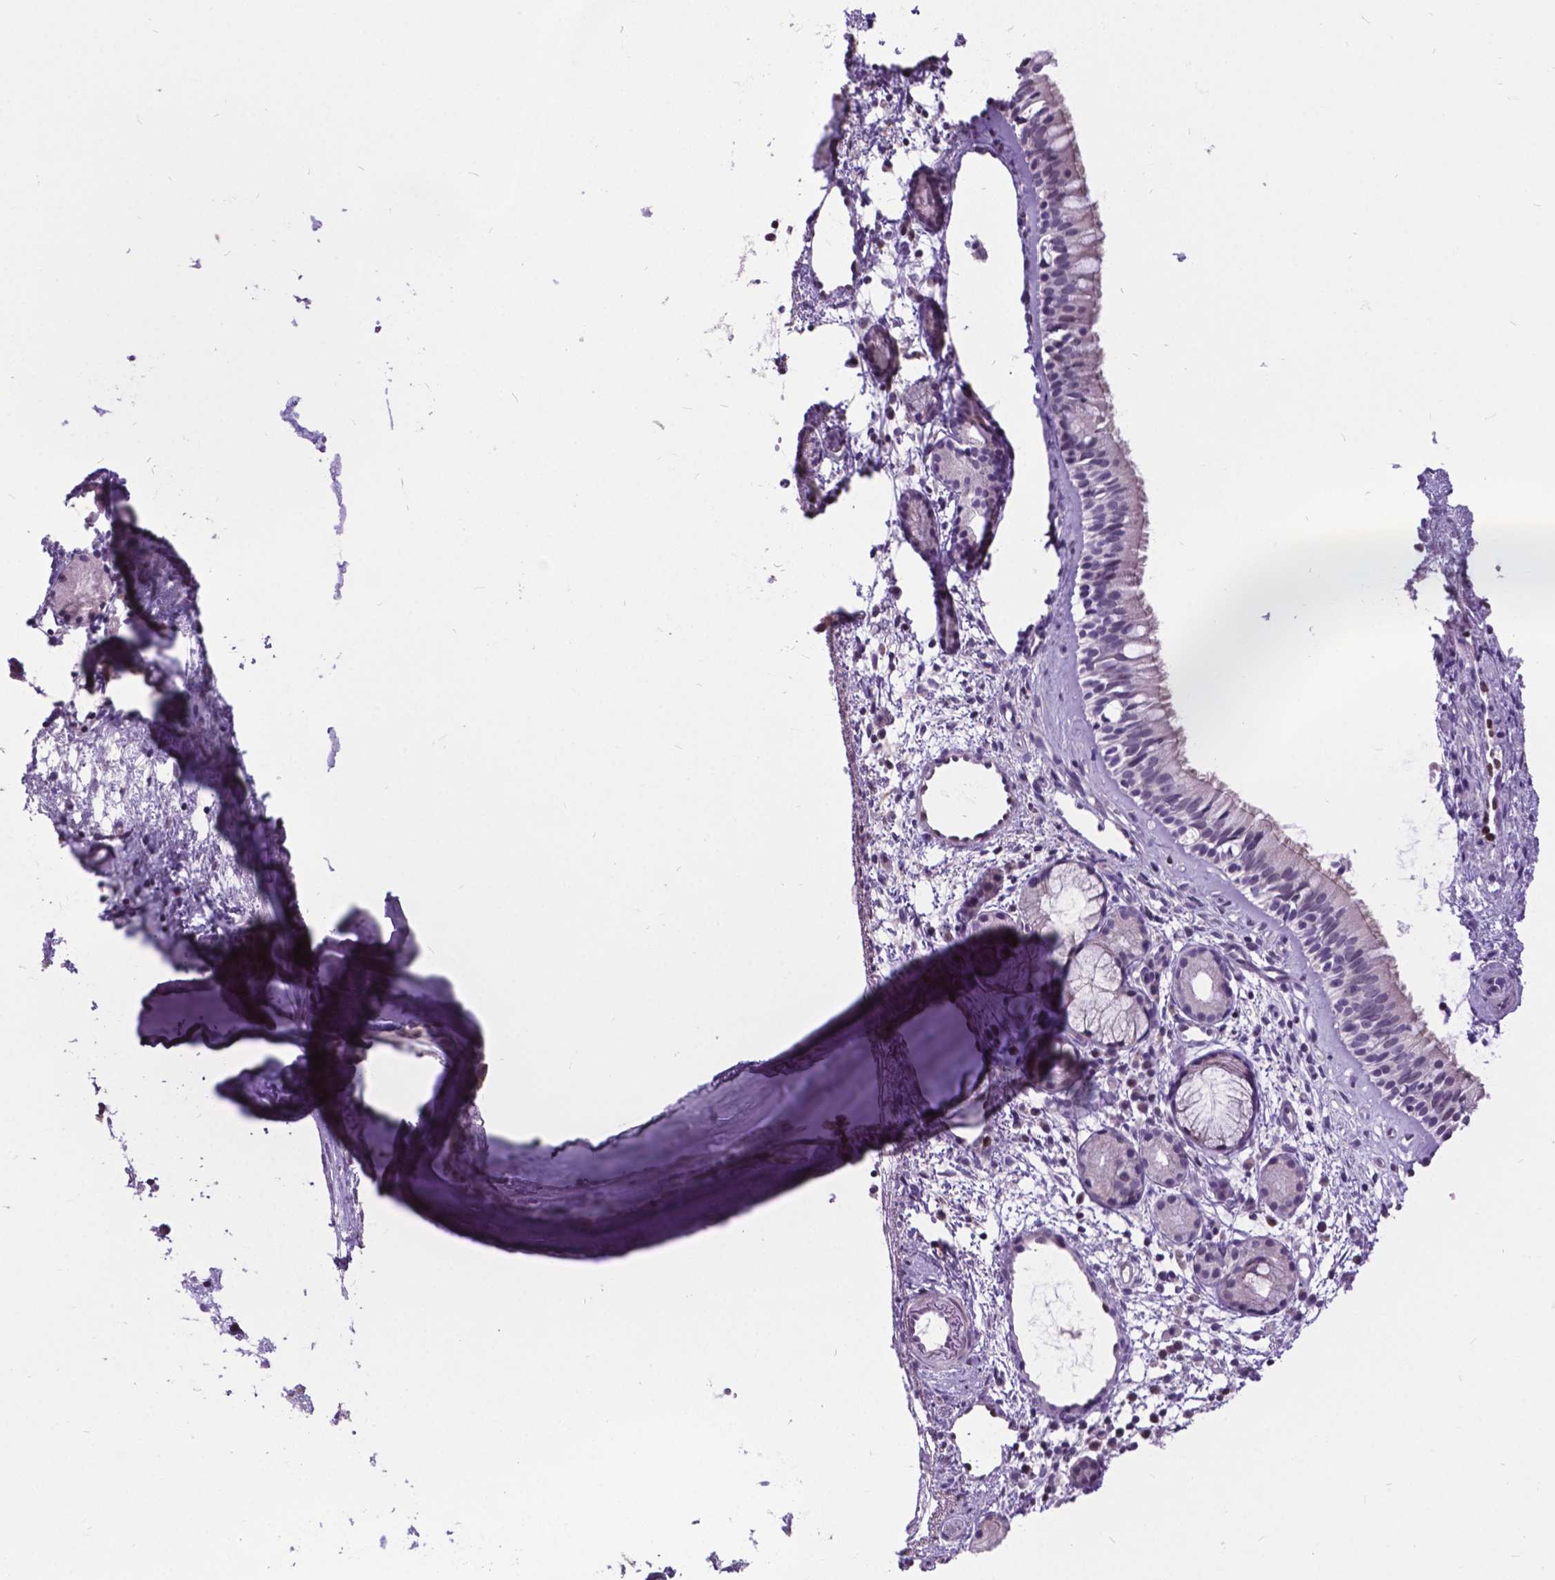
{"staining": {"intensity": "negative", "quantity": "none", "location": "none"}, "tissue": "nasopharynx", "cell_type": "Respiratory epithelial cells", "image_type": "normal", "snomed": [{"axis": "morphology", "description": "Normal tissue, NOS"}, {"axis": "topography", "description": "Nasopharynx"}], "caption": "A high-resolution image shows IHC staining of benign nasopharynx, which reveals no significant positivity in respiratory epithelial cells. Nuclei are stained in blue.", "gene": "DPF3", "patient": {"sex": "female", "age": 52}}